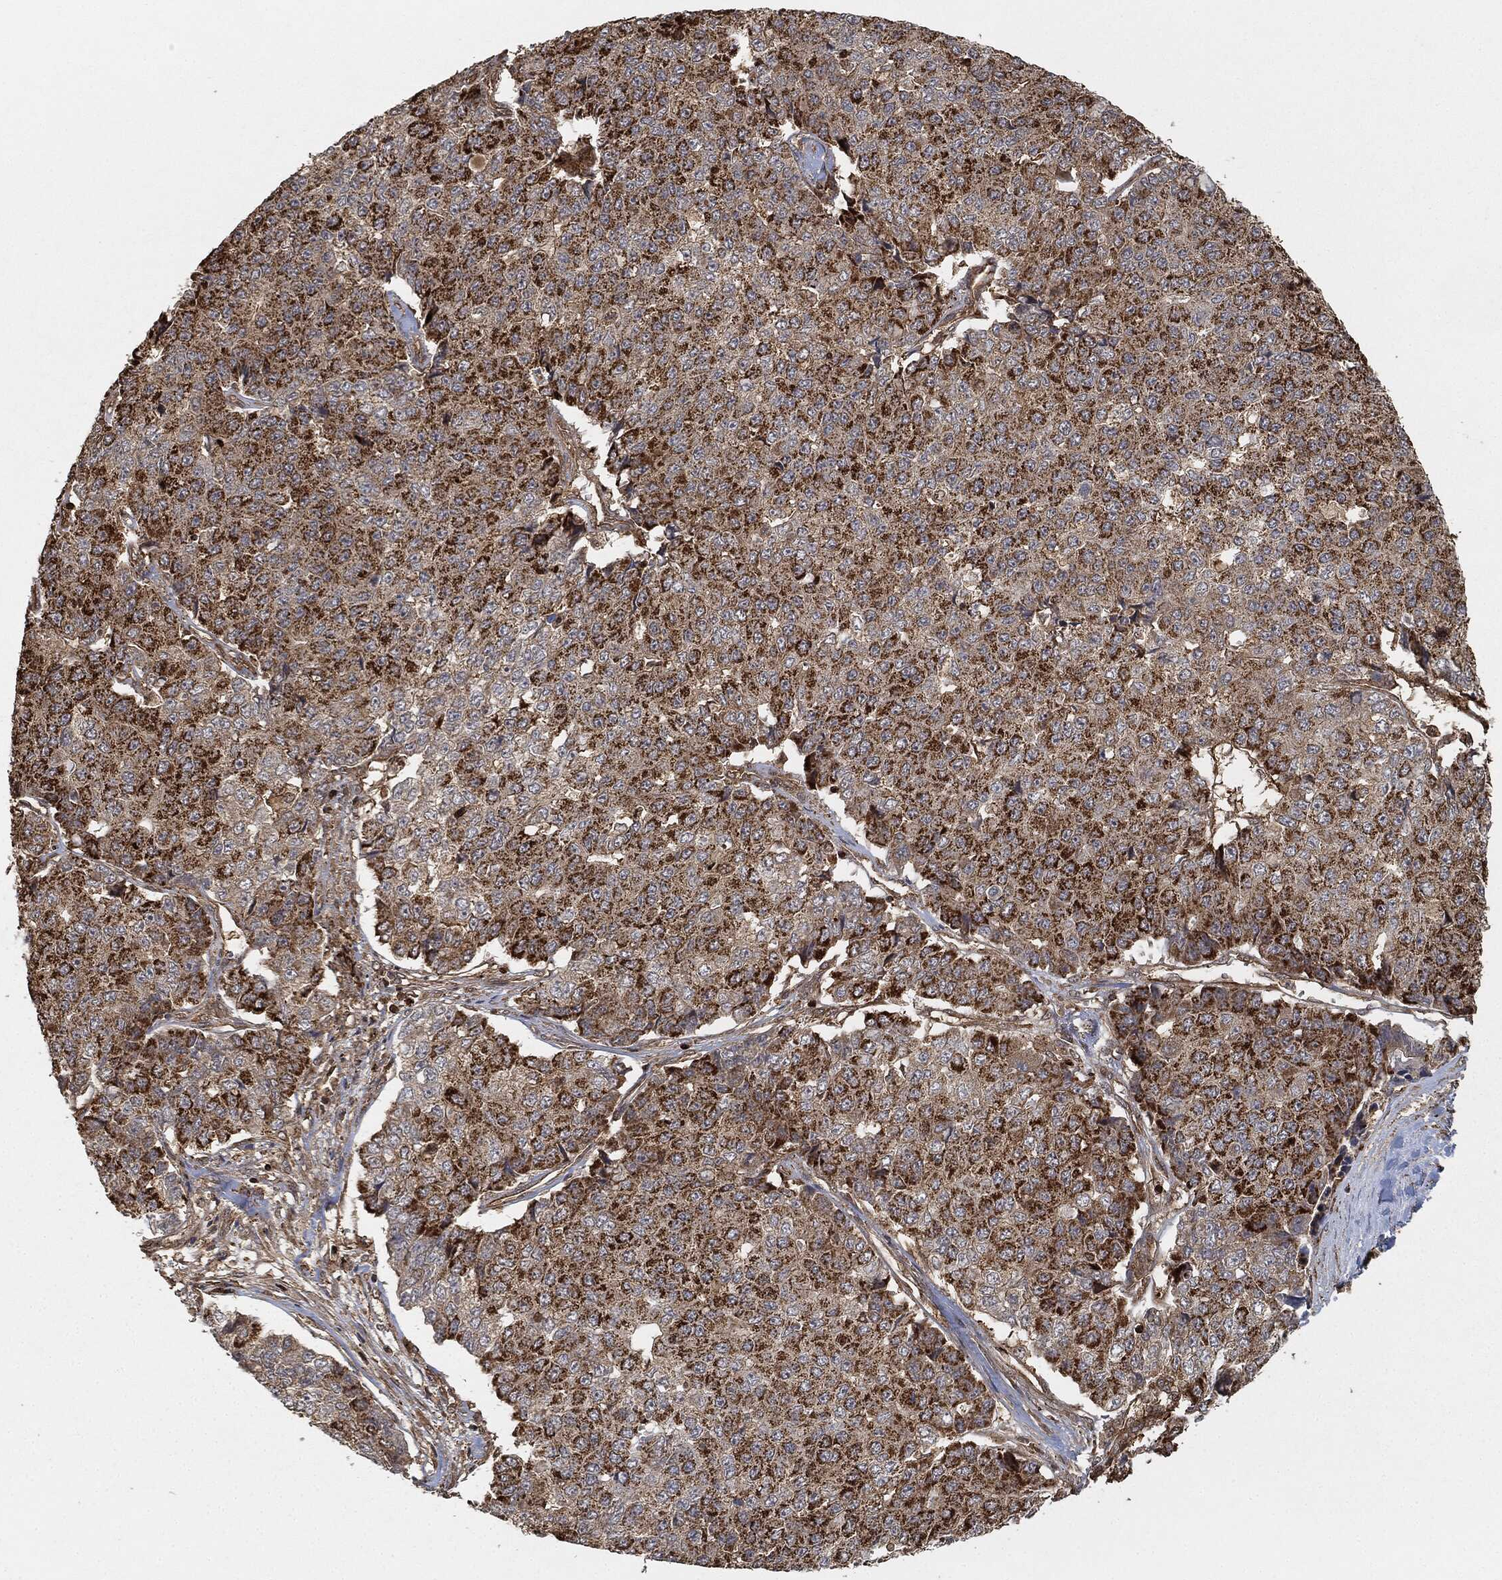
{"staining": {"intensity": "strong", "quantity": "25%-75%", "location": "cytoplasmic/membranous"}, "tissue": "pancreatic cancer", "cell_type": "Tumor cells", "image_type": "cancer", "snomed": [{"axis": "morphology", "description": "Normal tissue, NOS"}, {"axis": "morphology", "description": "Adenocarcinoma, NOS"}, {"axis": "topography", "description": "Pancreas"}, {"axis": "topography", "description": "Duodenum"}], "caption": "An image of pancreatic cancer stained for a protein shows strong cytoplasmic/membranous brown staining in tumor cells.", "gene": "TPT1", "patient": {"sex": "male", "age": 50}}